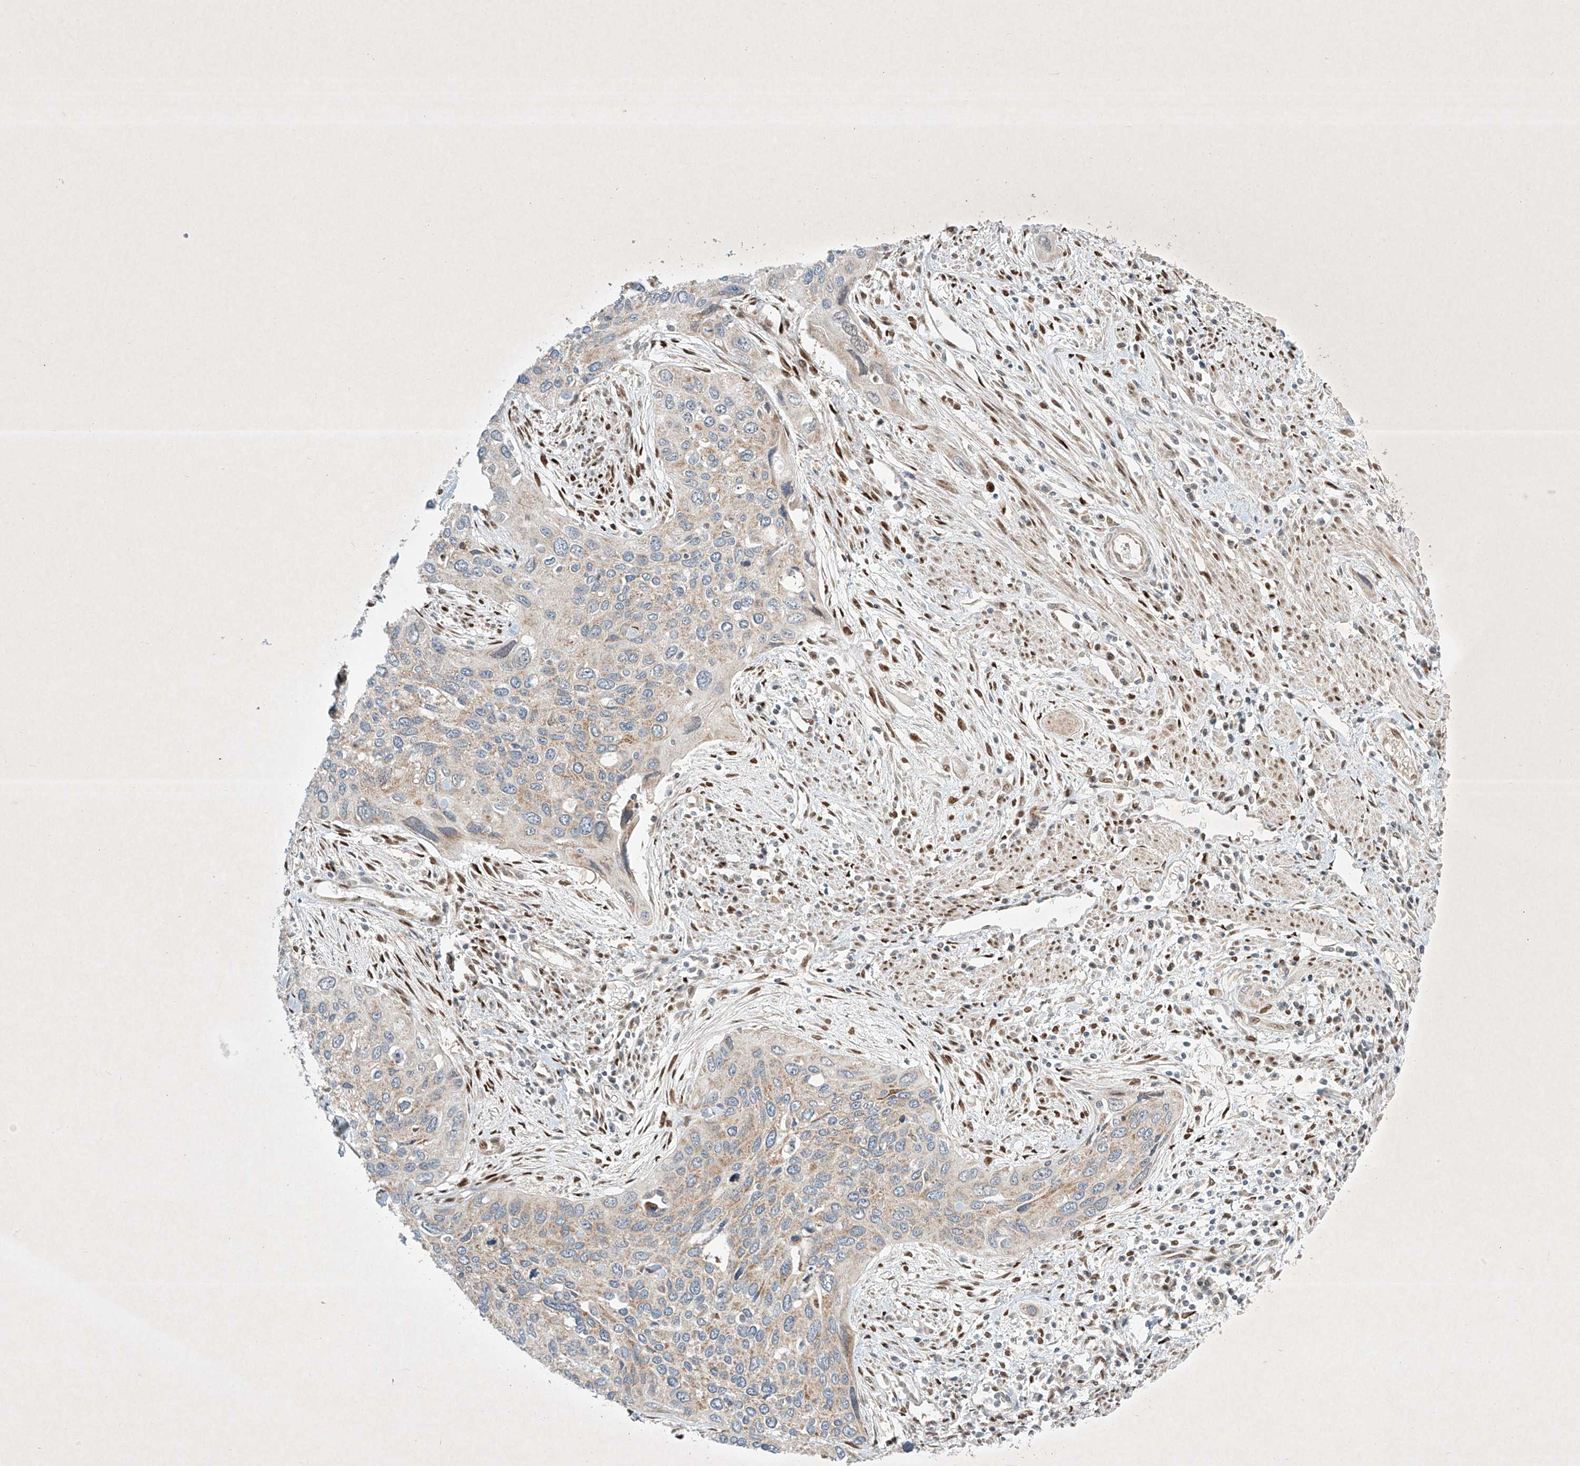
{"staining": {"intensity": "weak", "quantity": "25%-75%", "location": "cytoplasmic/membranous"}, "tissue": "cervical cancer", "cell_type": "Tumor cells", "image_type": "cancer", "snomed": [{"axis": "morphology", "description": "Squamous cell carcinoma, NOS"}, {"axis": "topography", "description": "Cervix"}], "caption": "Immunohistochemical staining of cervical squamous cell carcinoma exhibits low levels of weak cytoplasmic/membranous staining in approximately 25%-75% of tumor cells. (Stains: DAB (3,3'-diaminobenzidine) in brown, nuclei in blue, Microscopy: brightfield microscopy at high magnification).", "gene": "EPG5", "patient": {"sex": "female", "age": 55}}